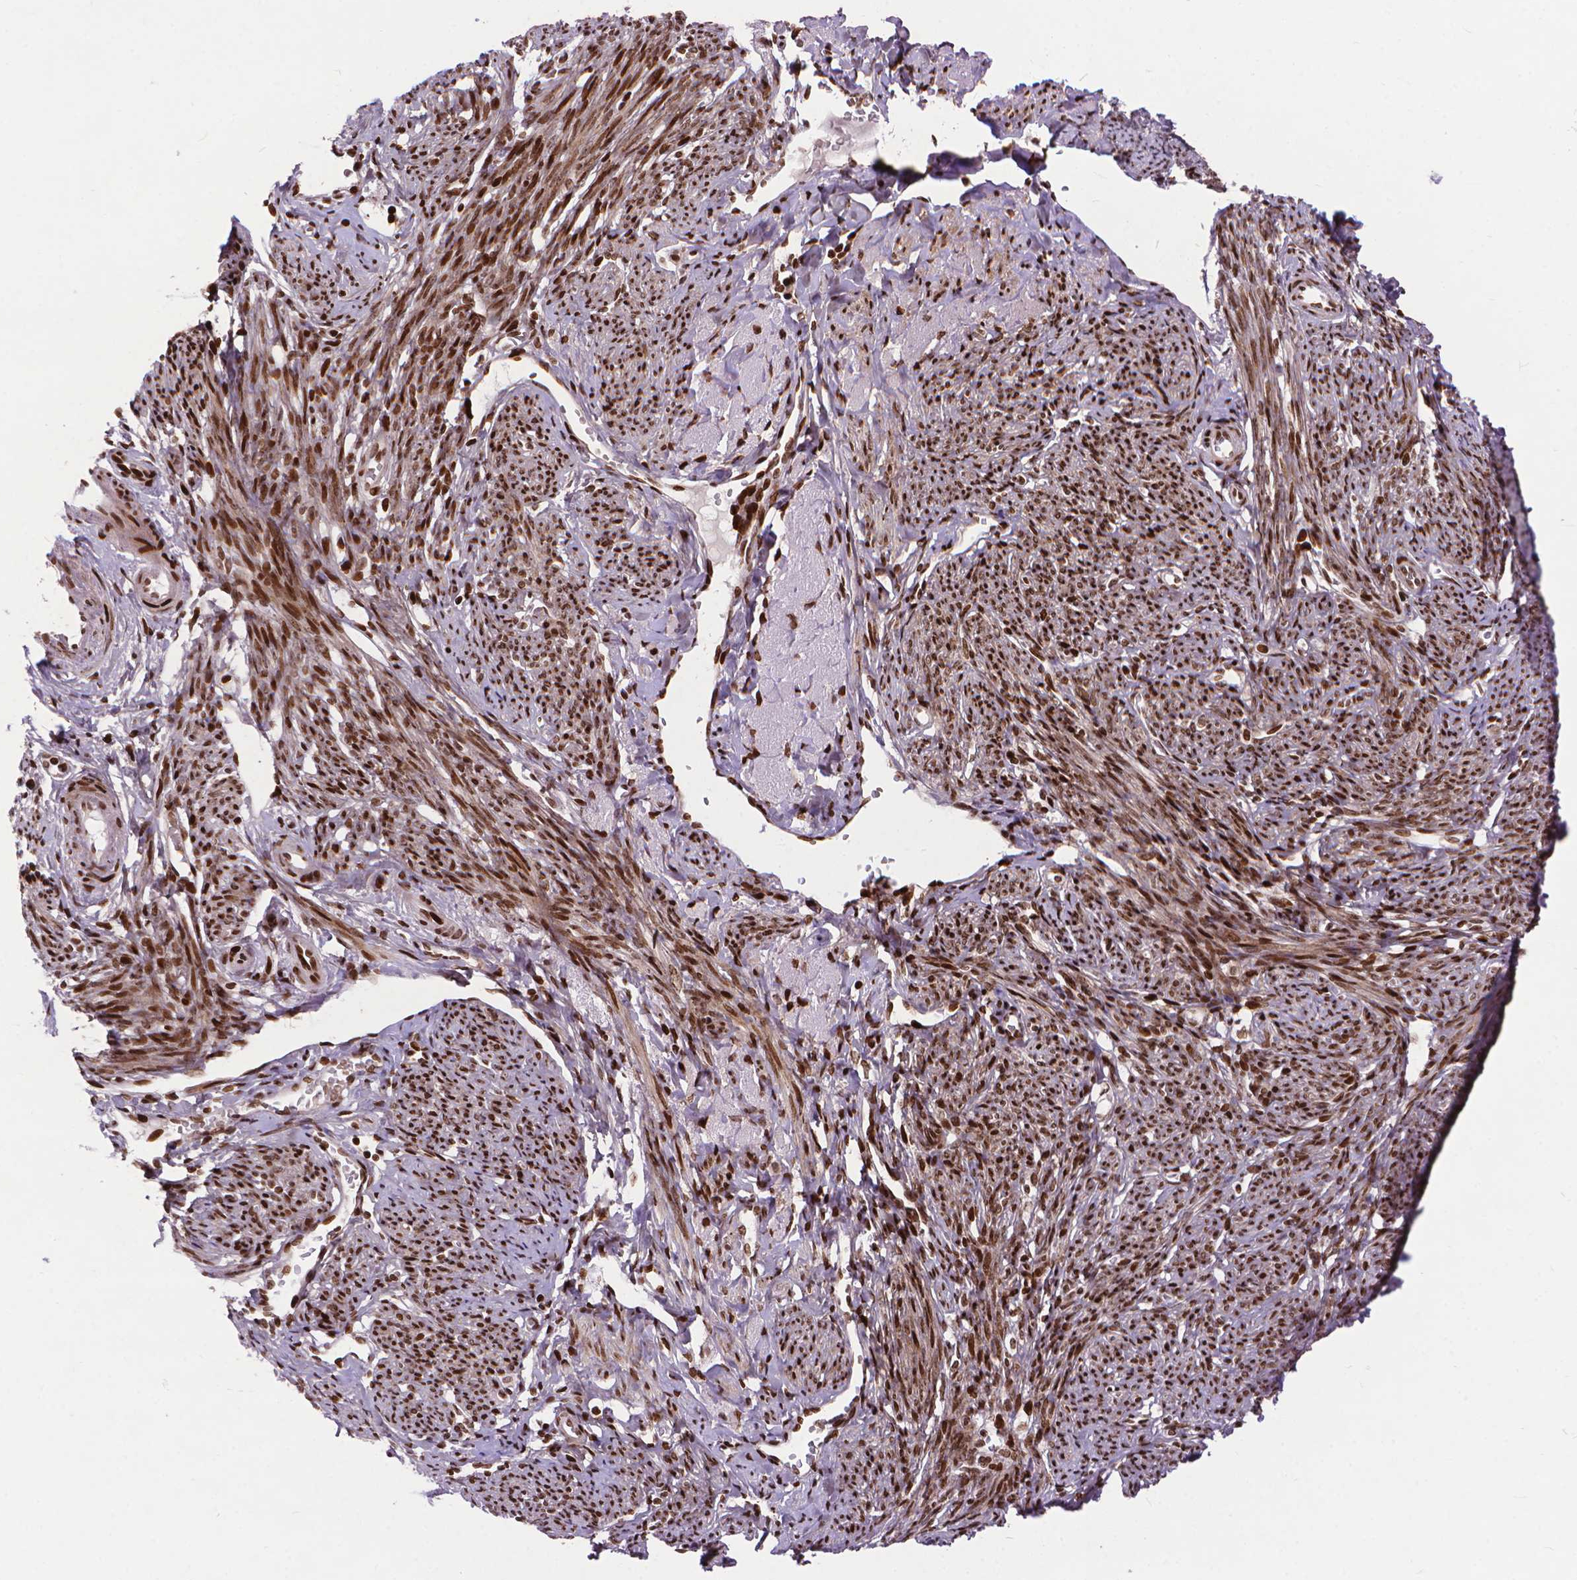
{"staining": {"intensity": "moderate", "quantity": ">75%", "location": "nuclear"}, "tissue": "endometrial cancer", "cell_type": "Tumor cells", "image_type": "cancer", "snomed": [{"axis": "morphology", "description": "Adenocarcinoma, NOS"}, {"axis": "topography", "description": "Endometrium"}], "caption": "Immunohistochemistry (DAB) staining of human endometrial cancer exhibits moderate nuclear protein staining in approximately >75% of tumor cells. (DAB IHC with brightfield microscopy, high magnification).", "gene": "AMER1", "patient": {"sex": "female", "age": 57}}